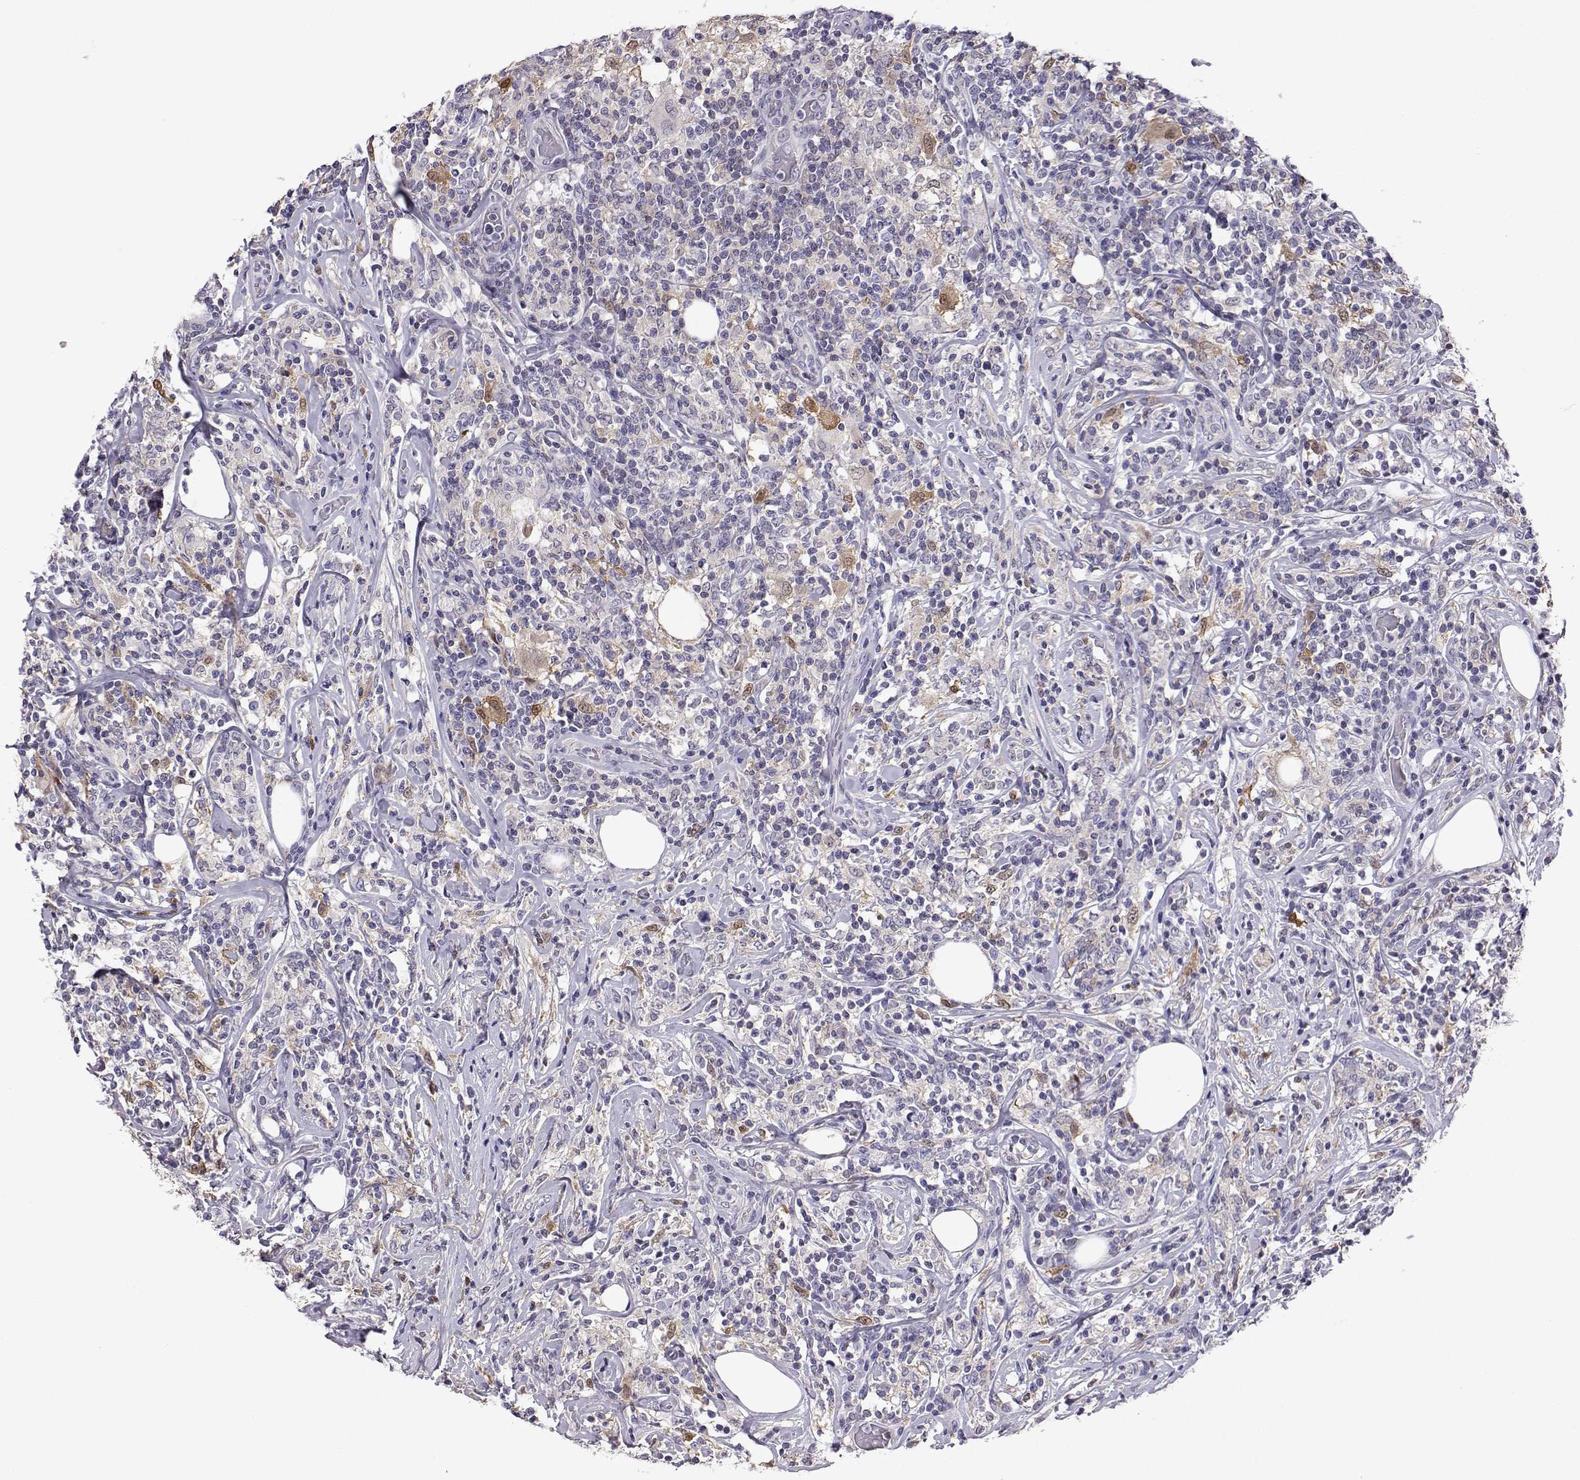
{"staining": {"intensity": "weak", "quantity": "<25%", "location": "cytoplasmic/membranous"}, "tissue": "lymphoma", "cell_type": "Tumor cells", "image_type": "cancer", "snomed": [{"axis": "morphology", "description": "Malignant lymphoma, non-Hodgkin's type, High grade"}, {"axis": "topography", "description": "Lymph node"}], "caption": "This is an immunohistochemistry (IHC) photomicrograph of malignant lymphoma, non-Hodgkin's type (high-grade). There is no staining in tumor cells.", "gene": "AKR1B1", "patient": {"sex": "female", "age": 84}}